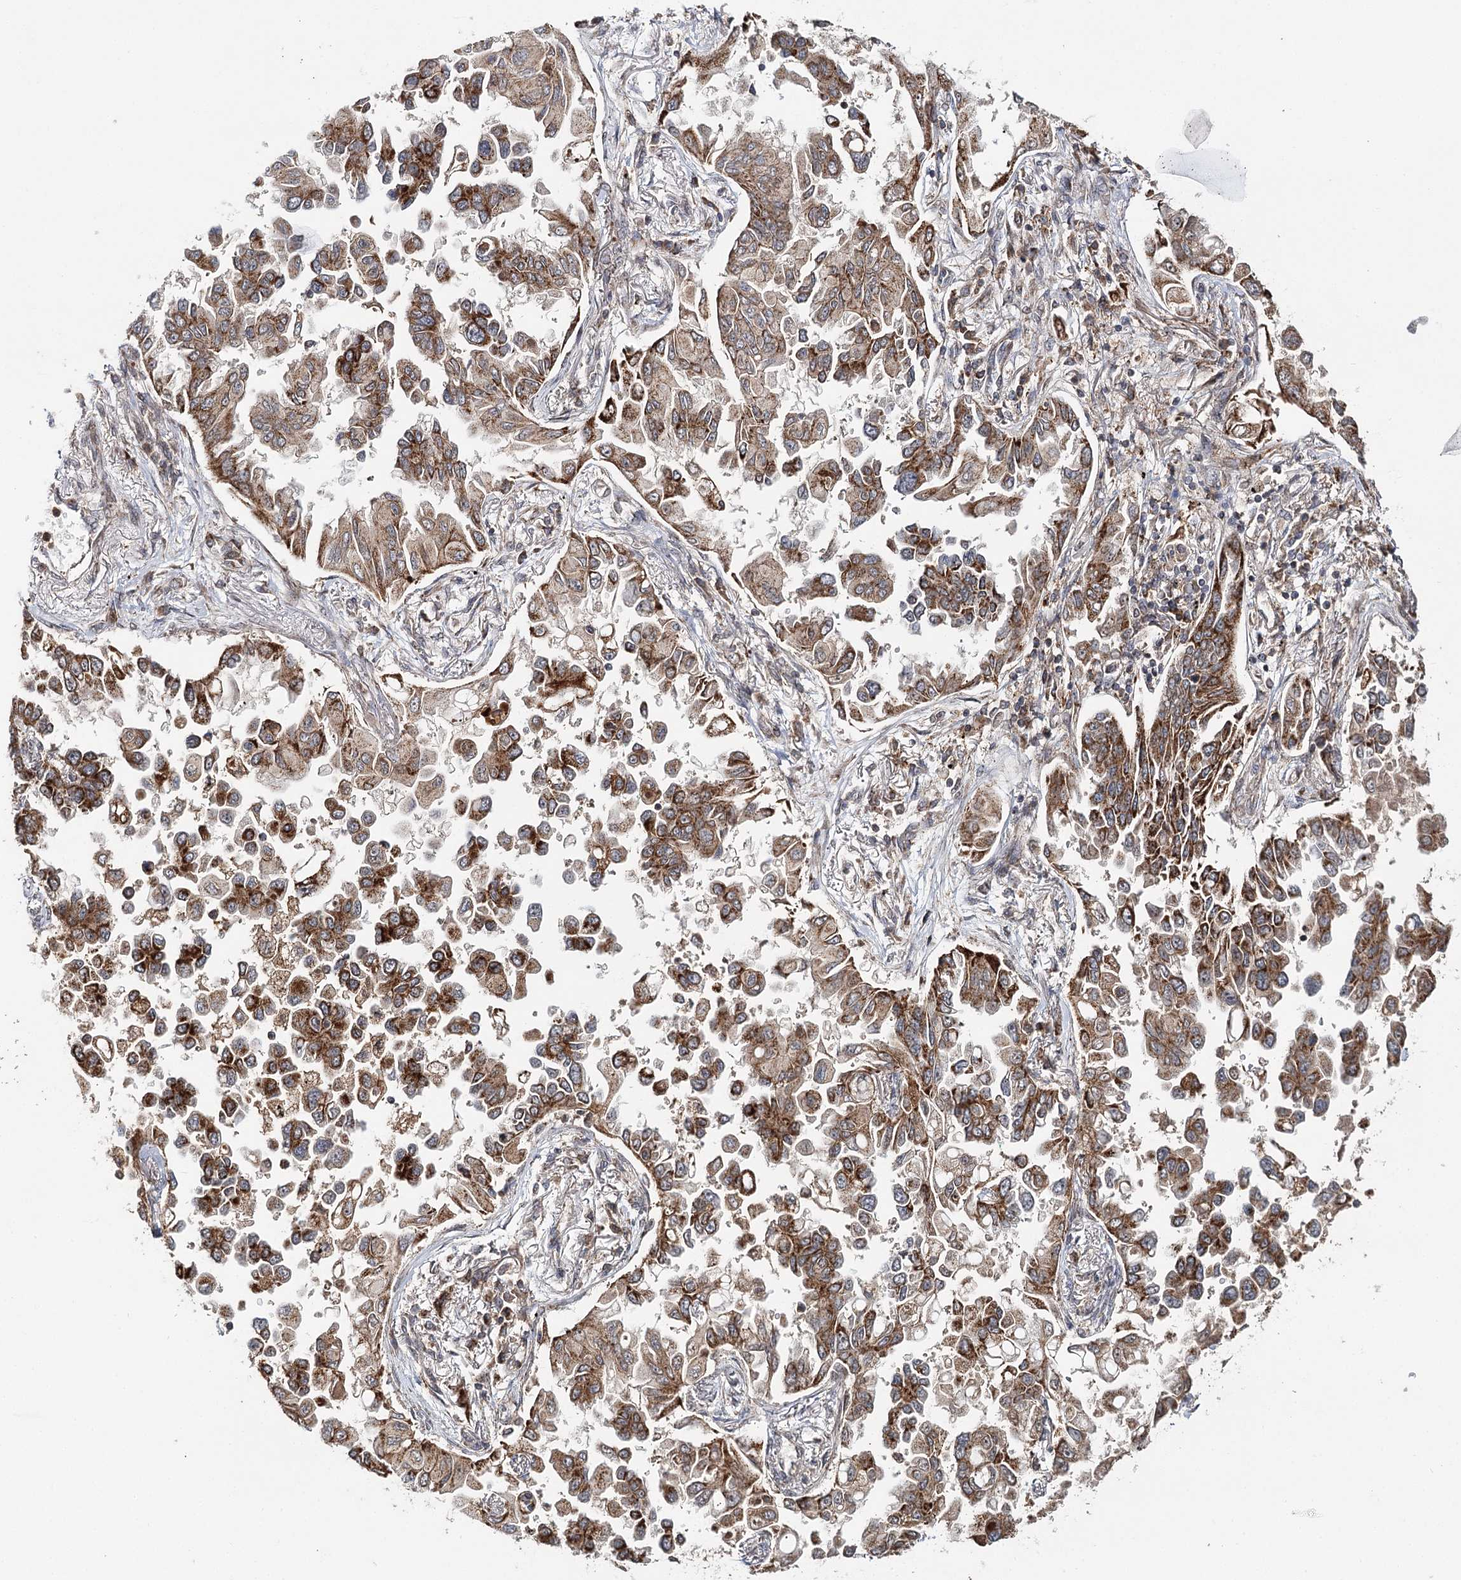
{"staining": {"intensity": "moderate", "quantity": ">75%", "location": "cytoplasmic/membranous"}, "tissue": "lung cancer", "cell_type": "Tumor cells", "image_type": "cancer", "snomed": [{"axis": "morphology", "description": "Adenocarcinoma, NOS"}, {"axis": "topography", "description": "Lung"}], "caption": "This image shows lung adenocarcinoma stained with immunohistochemistry to label a protein in brown. The cytoplasmic/membranous of tumor cells show moderate positivity for the protein. Nuclei are counter-stained blue.", "gene": "ZNRF3", "patient": {"sex": "female", "age": 67}}